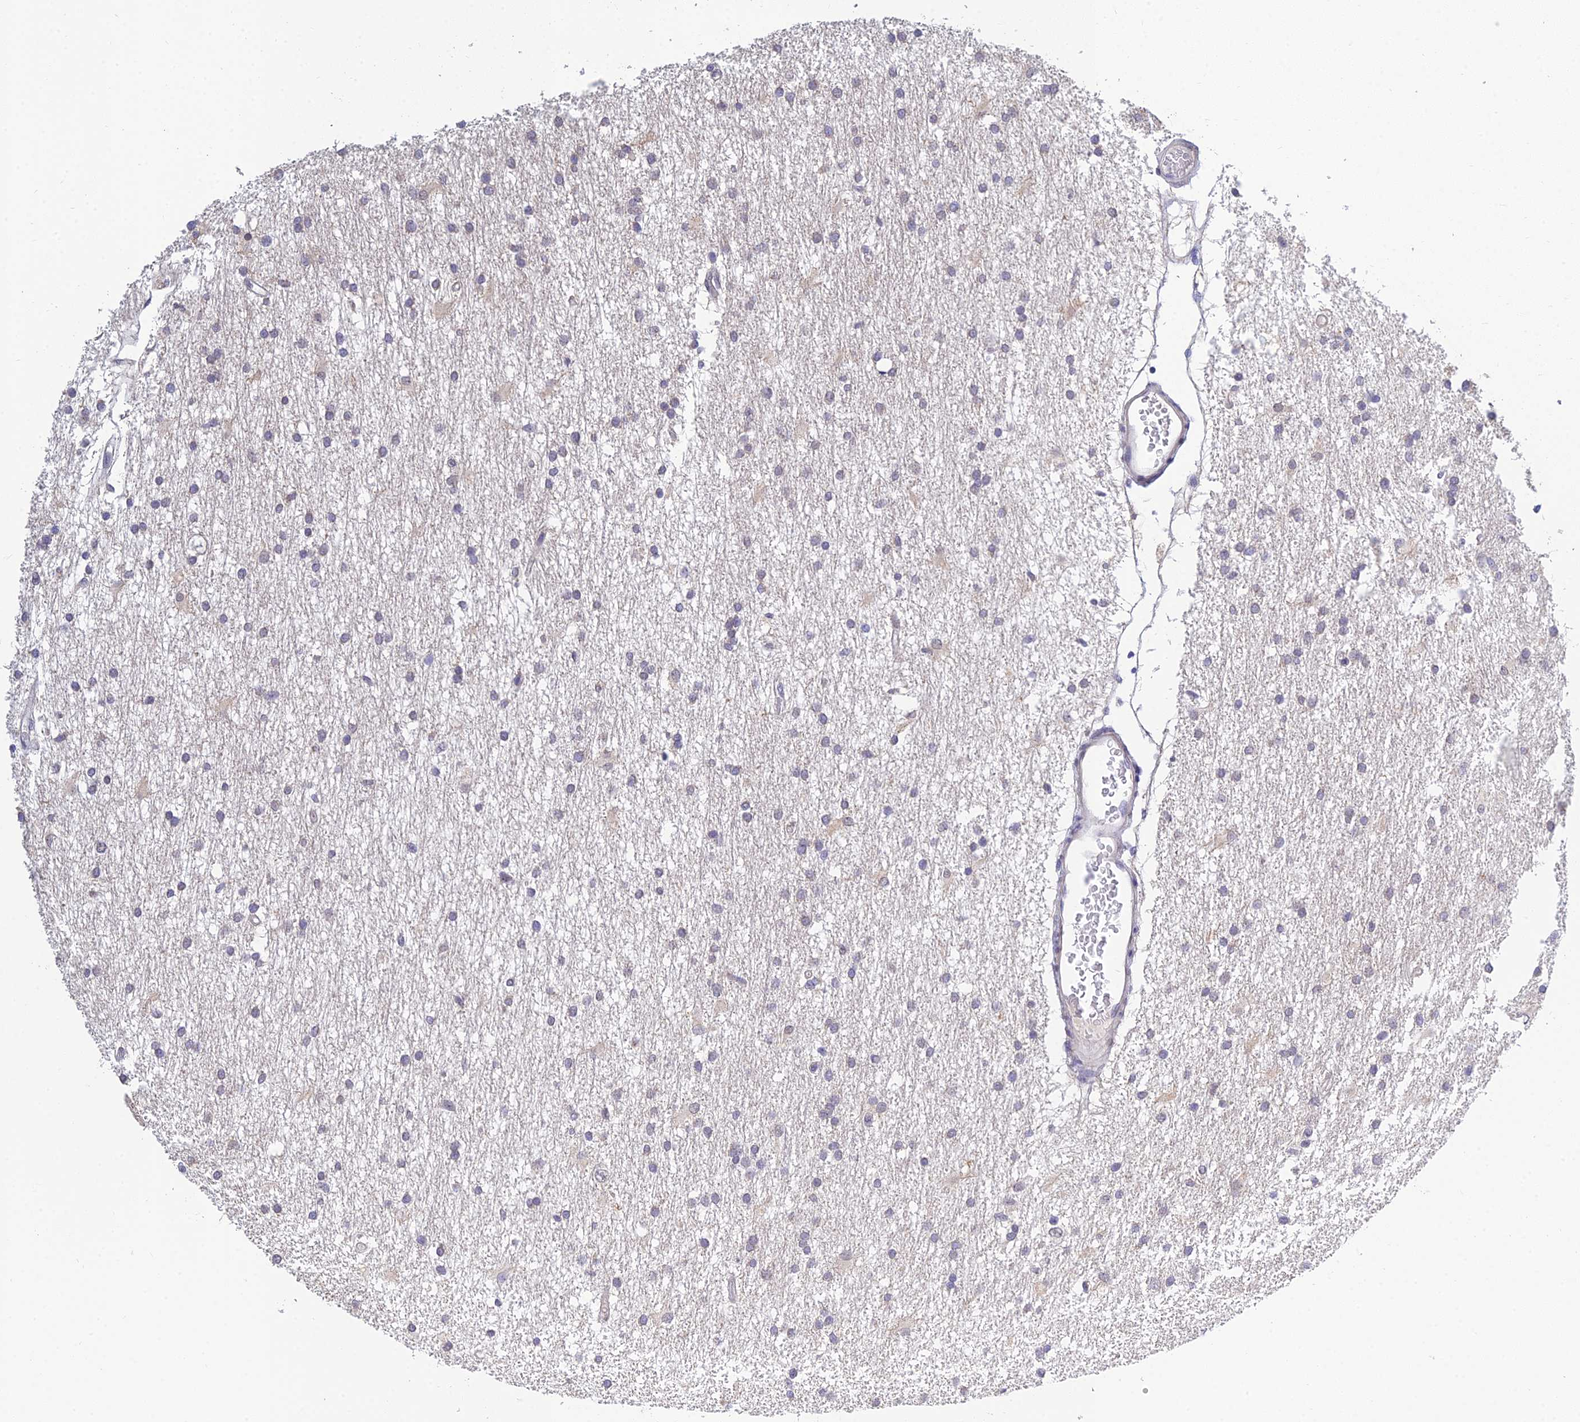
{"staining": {"intensity": "negative", "quantity": "none", "location": "none"}, "tissue": "glioma", "cell_type": "Tumor cells", "image_type": "cancer", "snomed": [{"axis": "morphology", "description": "Glioma, malignant, High grade"}, {"axis": "topography", "description": "Brain"}], "caption": "Immunohistochemistry (IHC) image of neoplastic tissue: human high-grade glioma (malignant) stained with DAB demonstrates no significant protein expression in tumor cells.", "gene": "HOXB1", "patient": {"sex": "male", "age": 77}}